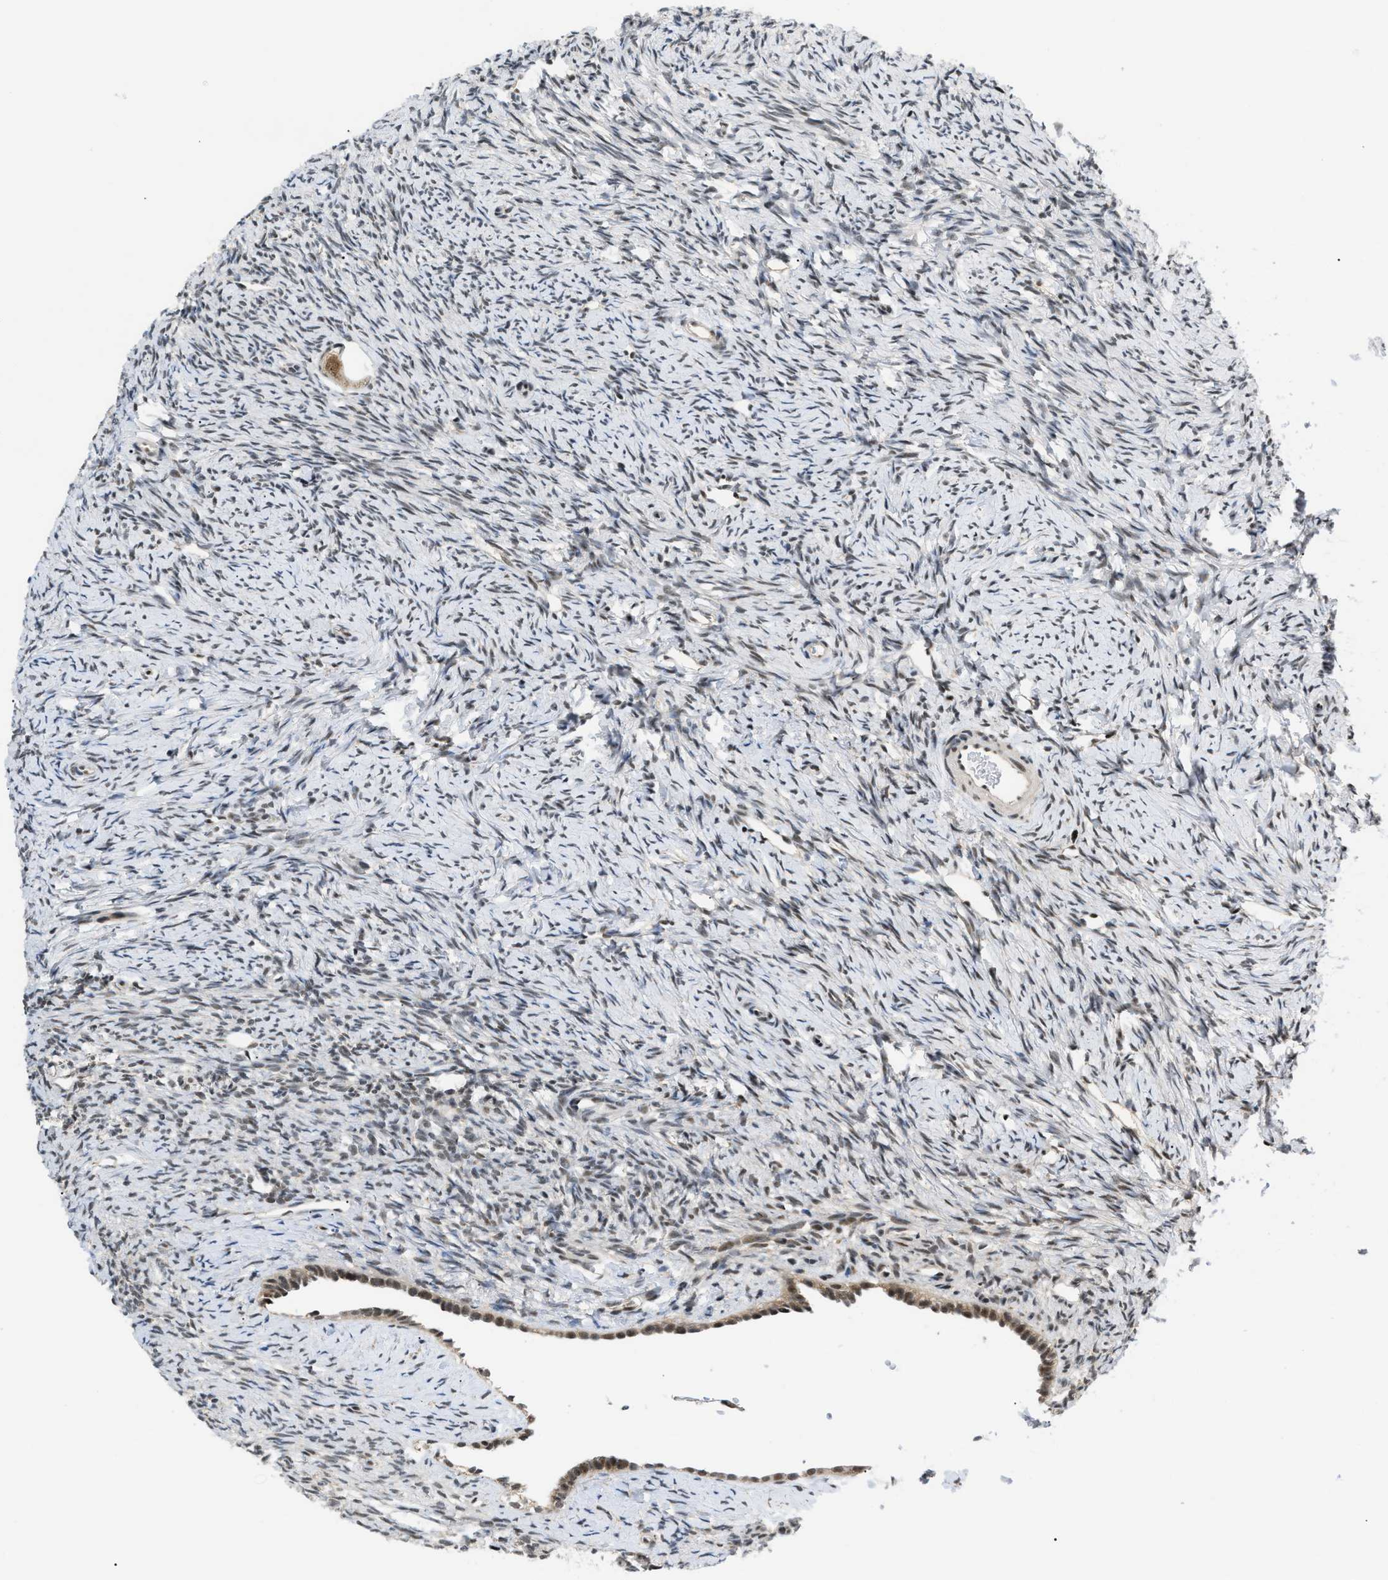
{"staining": {"intensity": "weak", "quantity": ">75%", "location": "cytoplasmic/membranous"}, "tissue": "ovary", "cell_type": "Follicle cells", "image_type": "normal", "snomed": [{"axis": "morphology", "description": "Normal tissue, NOS"}, {"axis": "topography", "description": "Ovary"}], "caption": "Immunohistochemical staining of normal human ovary reveals >75% levels of weak cytoplasmic/membranous protein expression in approximately >75% of follicle cells.", "gene": "ZBTB11", "patient": {"sex": "female", "age": 33}}